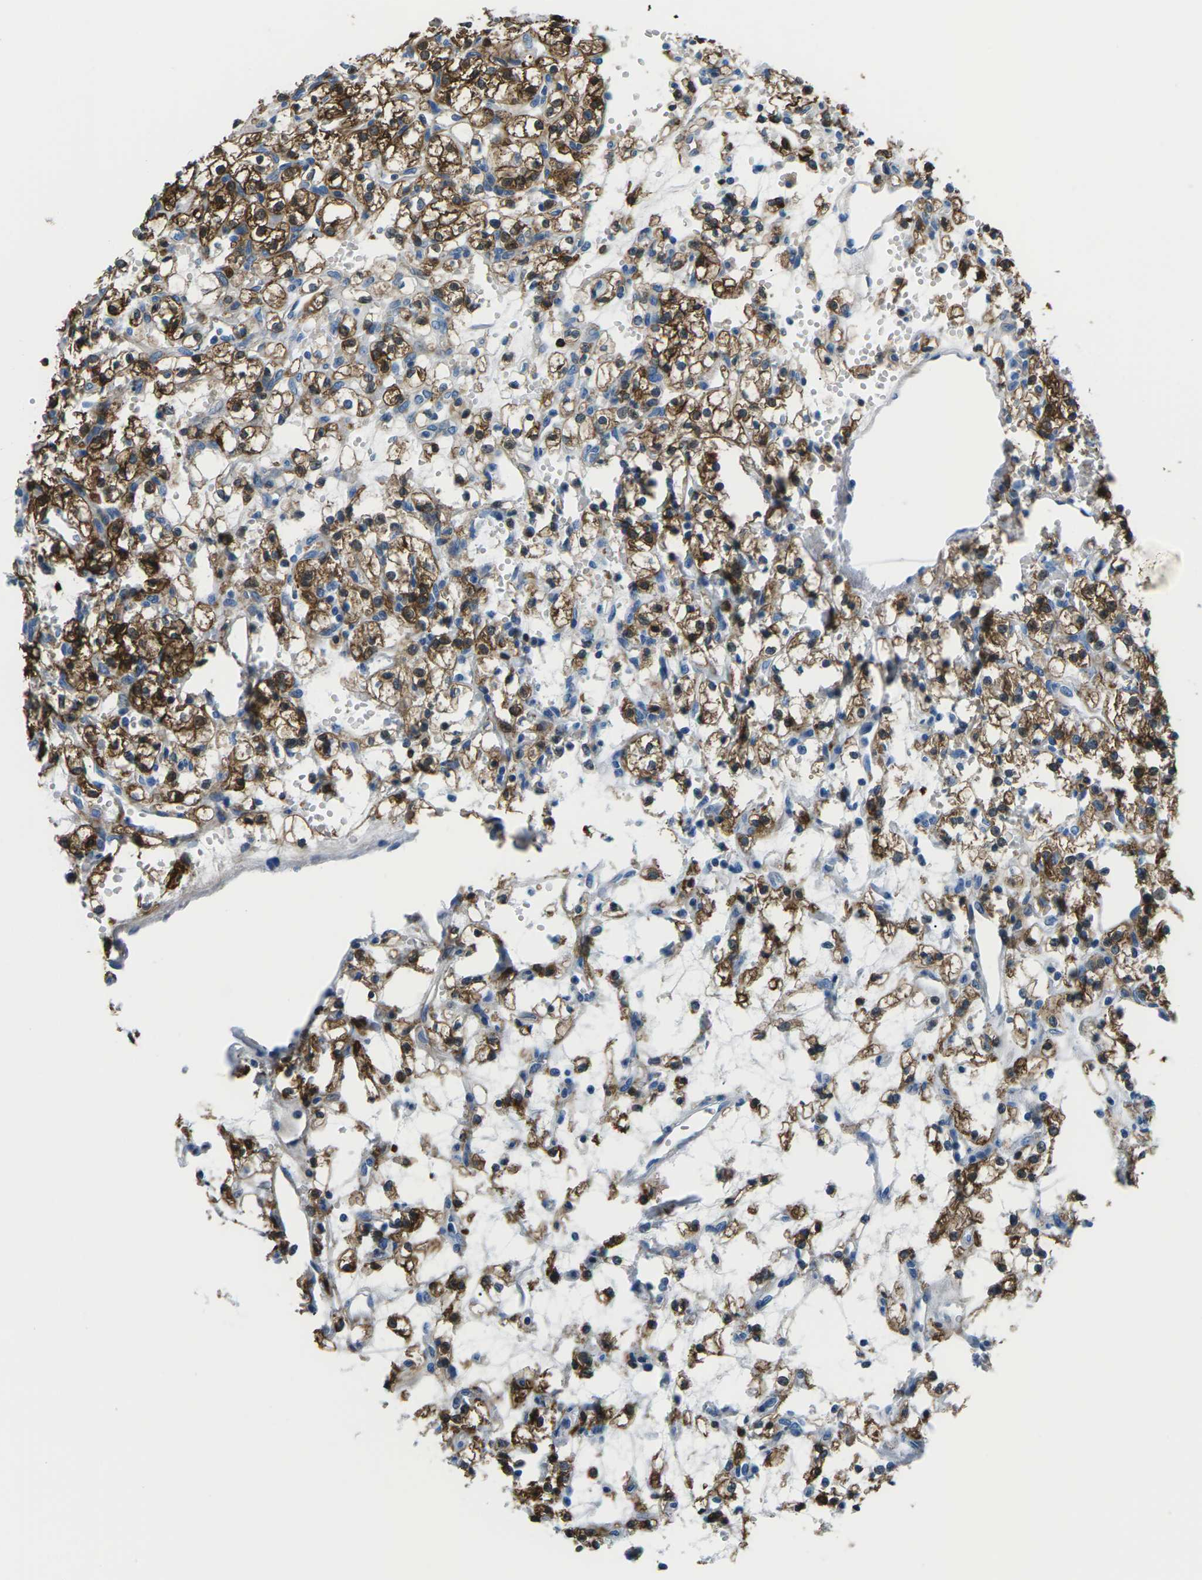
{"staining": {"intensity": "strong", "quantity": ">75%", "location": "cytoplasmic/membranous"}, "tissue": "renal cancer", "cell_type": "Tumor cells", "image_type": "cancer", "snomed": [{"axis": "morphology", "description": "Adenocarcinoma, NOS"}, {"axis": "topography", "description": "Kidney"}], "caption": "Brown immunohistochemical staining in renal cancer displays strong cytoplasmic/membranous expression in about >75% of tumor cells. Nuclei are stained in blue.", "gene": "SOCS4", "patient": {"sex": "female", "age": 60}}